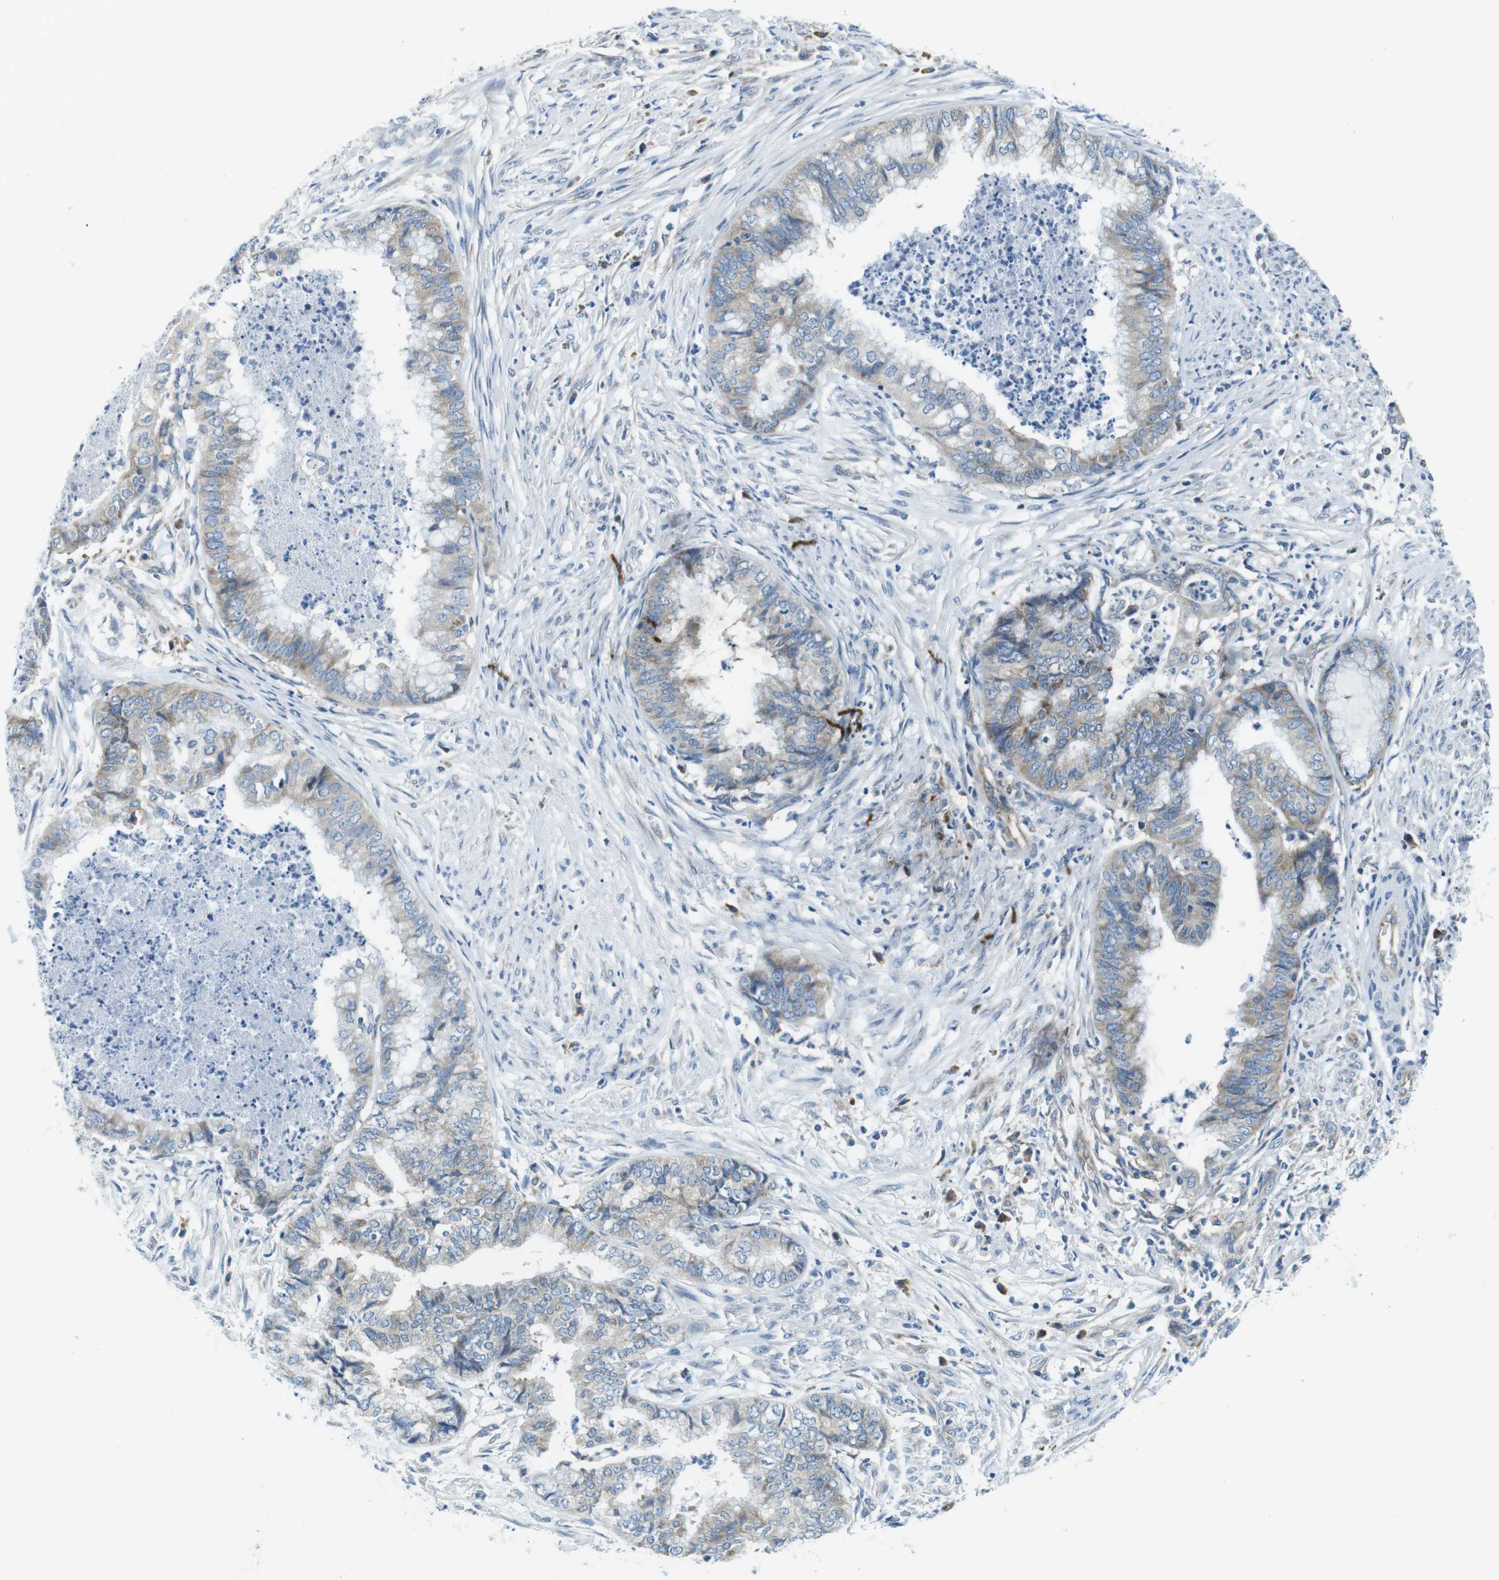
{"staining": {"intensity": "weak", "quantity": ">75%", "location": "cytoplasmic/membranous"}, "tissue": "endometrial cancer", "cell_type": "Tumor cells", "image_type": "cancer", "snomed": [{"axis": "morphology", "description": "Necrosis, NOS"}, {"axis": "morphology", "description": "Adenocarcinoma, NOS"}, {"axis": "topography", "description": "Endometrium"}], "caption": "Endometrial cancer (adenocarcinoma) stained with a brown dye reveals weak cytoplasmic/membranous positive staining in approximately >75% of tumor cells.", "gene": "EIF2B5", "patient": {"sex": "female", "age": 79}}